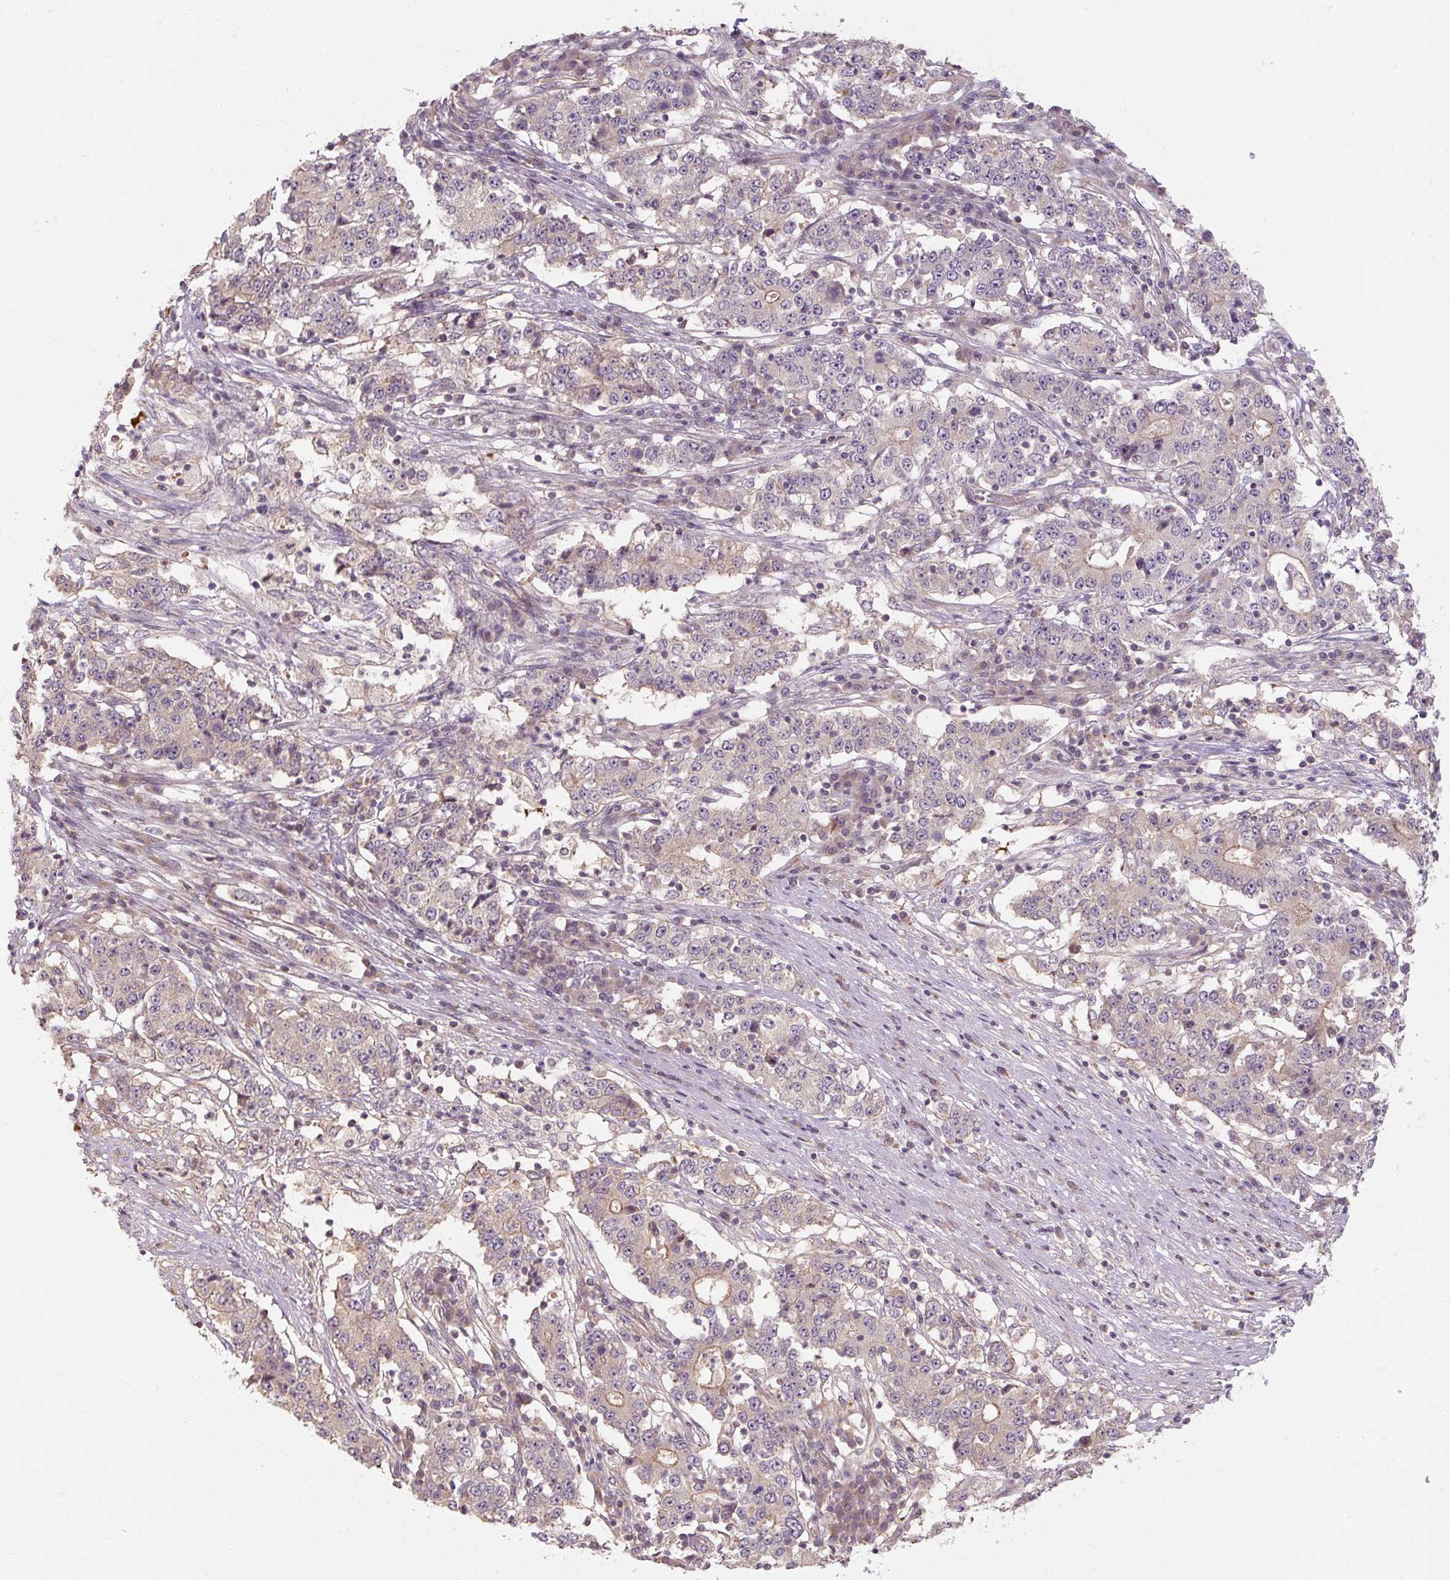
{"staining": {"intensity": "moderate", "quantity": "<25%", "location": "cytoplasmic/membranous"}, "tissue": "stomach cancer", "cell_type": "Tumor cells", "image_type": "cancer", "snomed": [{"axis": "morphology", "description": "Adenocarcinoma, NOS"}, {"axis": "topography", "description": "Stomach"}], "caption": "Moderate cytoplasmic/membranous protein expression is appreciated in approximately <25% of tumor cells in stomach cancer (adenocarcinoma). (brown staining indicates protein expression, while blue staining denotes nuclei).", "gene": "RB1CC1", "patient": {"sex": "male", "age": 59}}